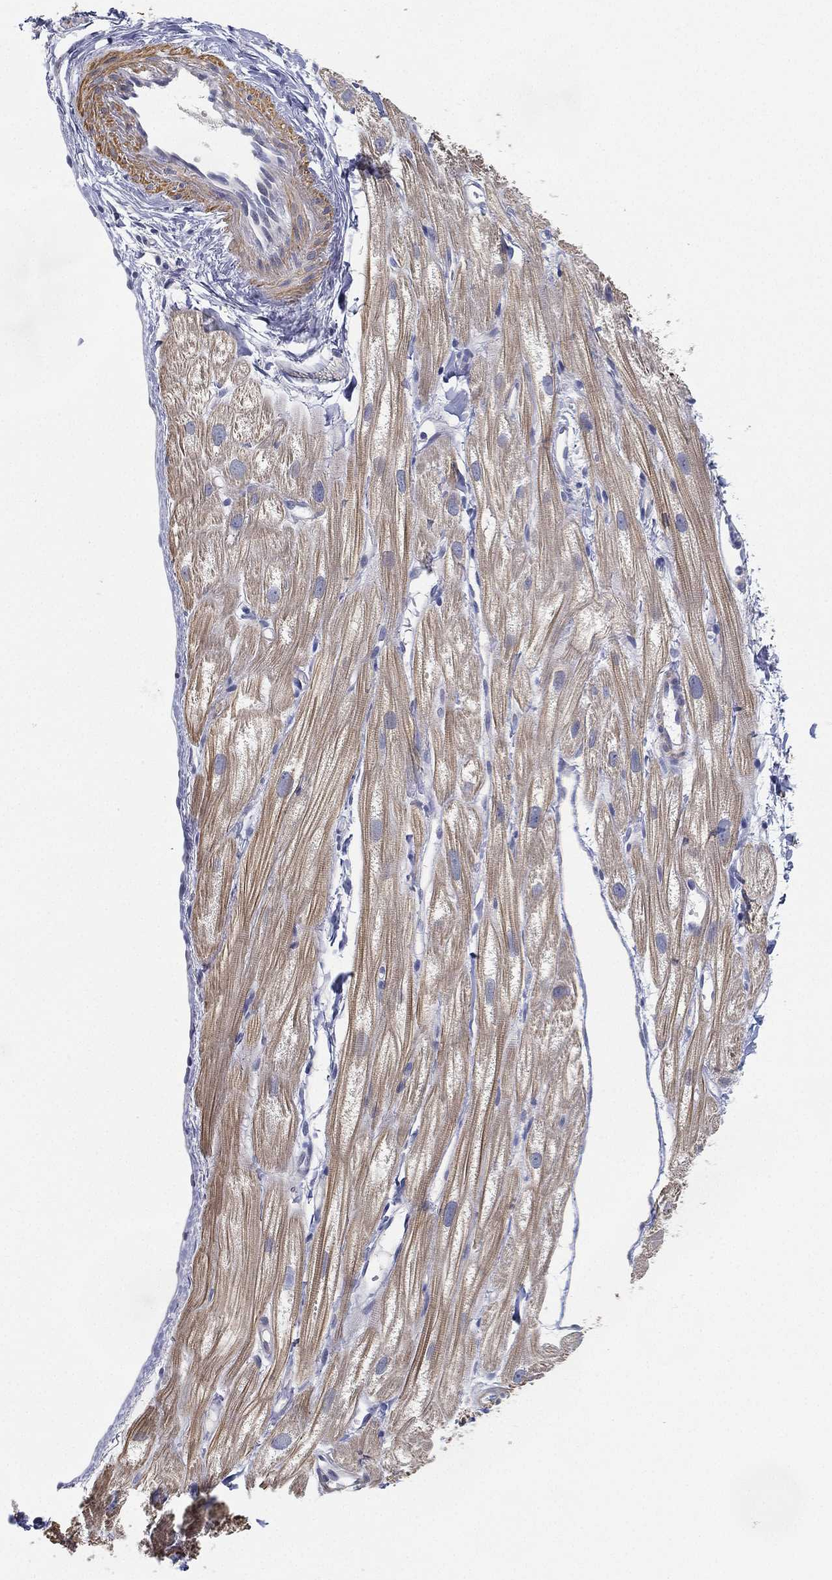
{"staining": {"intensity": "moderate", "quantity": "<25%", "location": "cytoplasmic/membranous"}, "tissue": "heart muscle", "cell_type": "Cardiomyocytes", "image_type": "normal", "snomed": [{"axis": "morphology", "description": "Normal tissue, NOS"}, {"axis": "topography", "description": "Heart"}], "caption": "IHC image of normal human heart muscle stained for a protein (brown), which shows low levels of moderate cytoplasmic/membranous positivity in approximately <25% of cardiomyocytes.", "gene": "GPR61", "patient": {"sex": "male", "age": 58}}